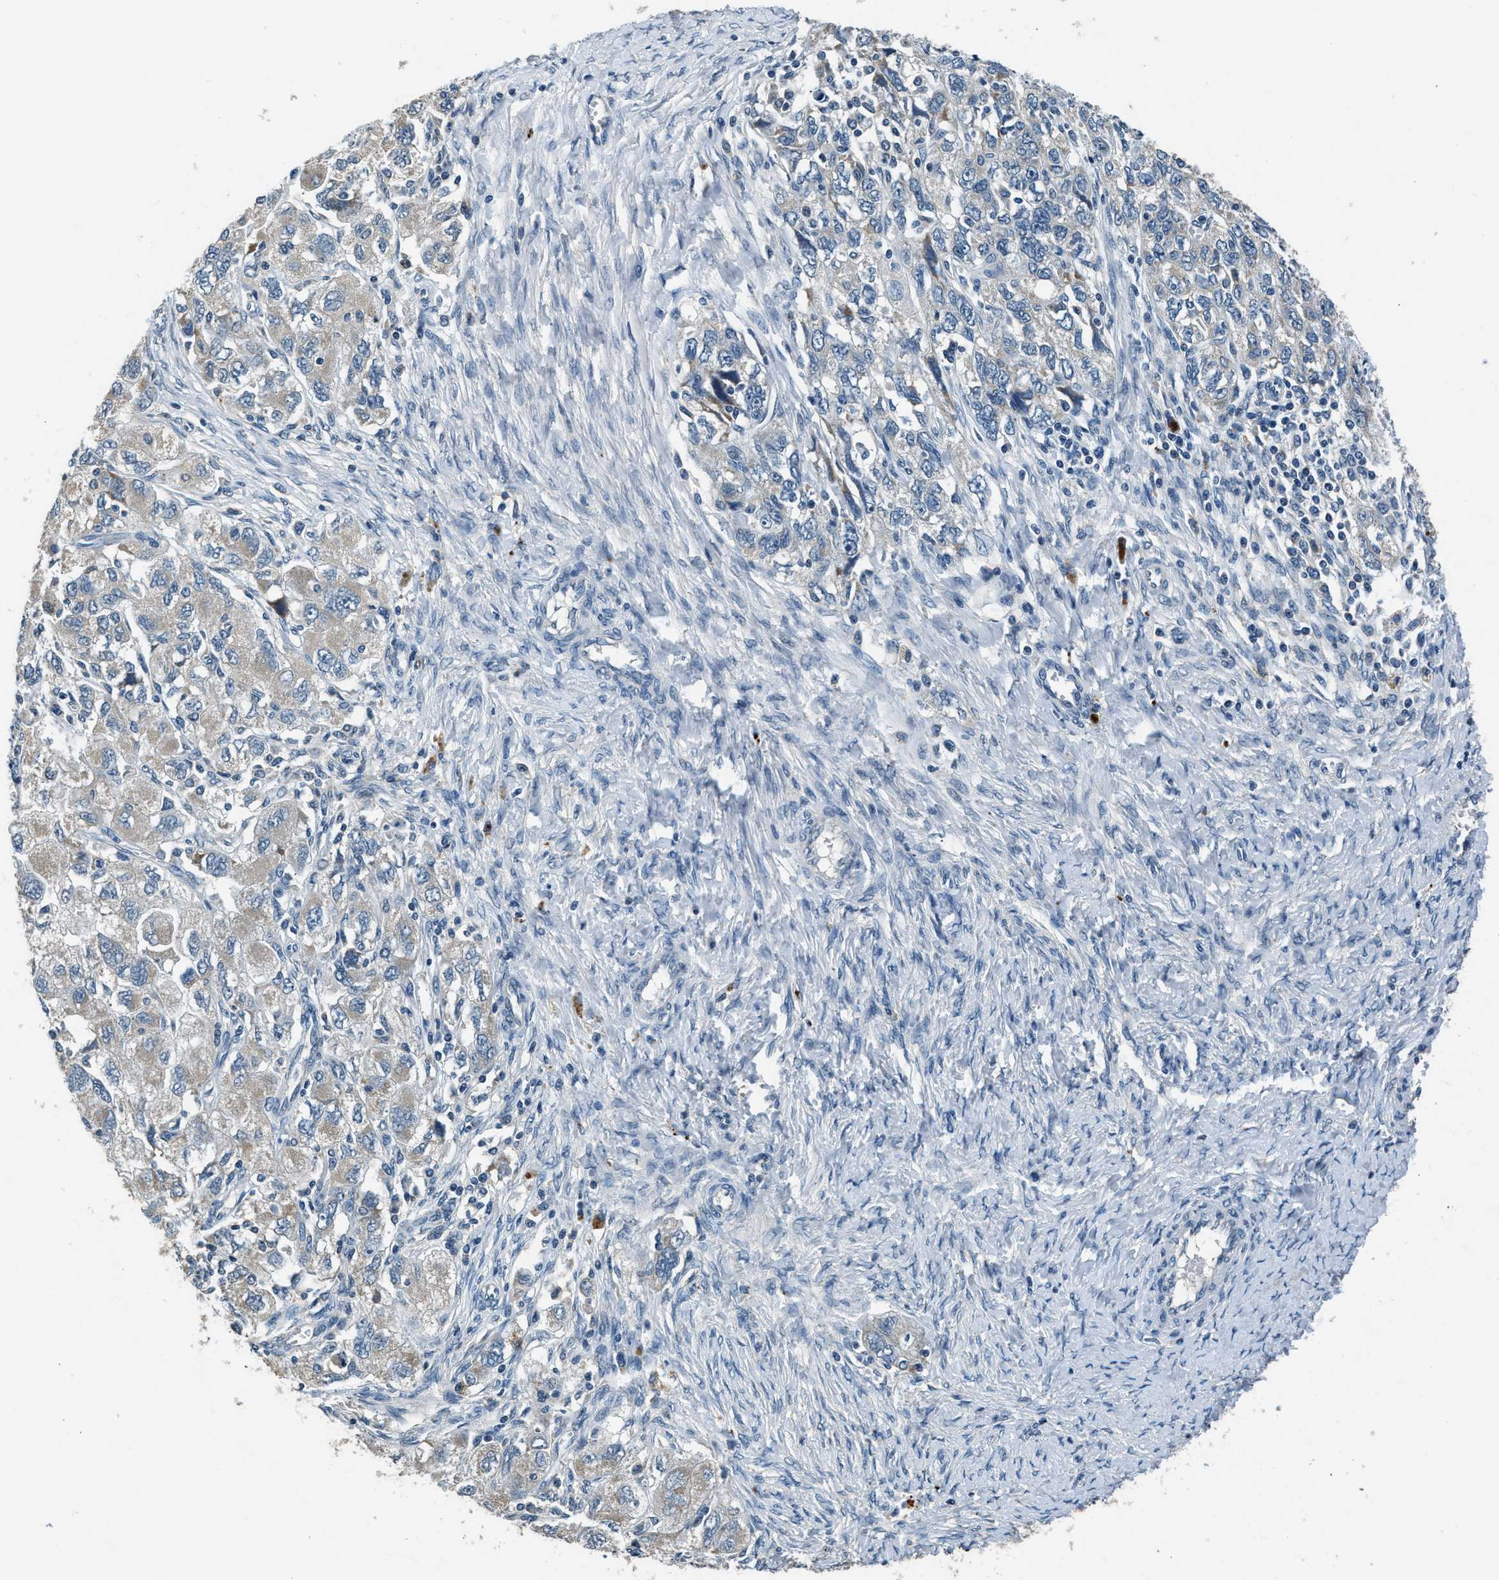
{"staining": {"intensity": "weak", "quantity": "<25%", "location": "cytoplasmic/membranous"}, "tissue": "ovarian cancer", "cell_type": "Tumor cells", "image_type": "cancer", "snomed": [{"axis": "morphology", "description": "Carcinoma, NOS"}, {"axis": "morphology", "description": "Cystadenocarcinoma, serous, NOS"}, {"axis": "topography", "description": "Ovary"}], "caption": "Micrograph shows no protein expression in tumor cells of ovarian cancer tissue. (Immunohistochemistry, brightfield microscopy, high magnification).", "gene": "NME8", "patient": {"sex": "female", "age": 69}}